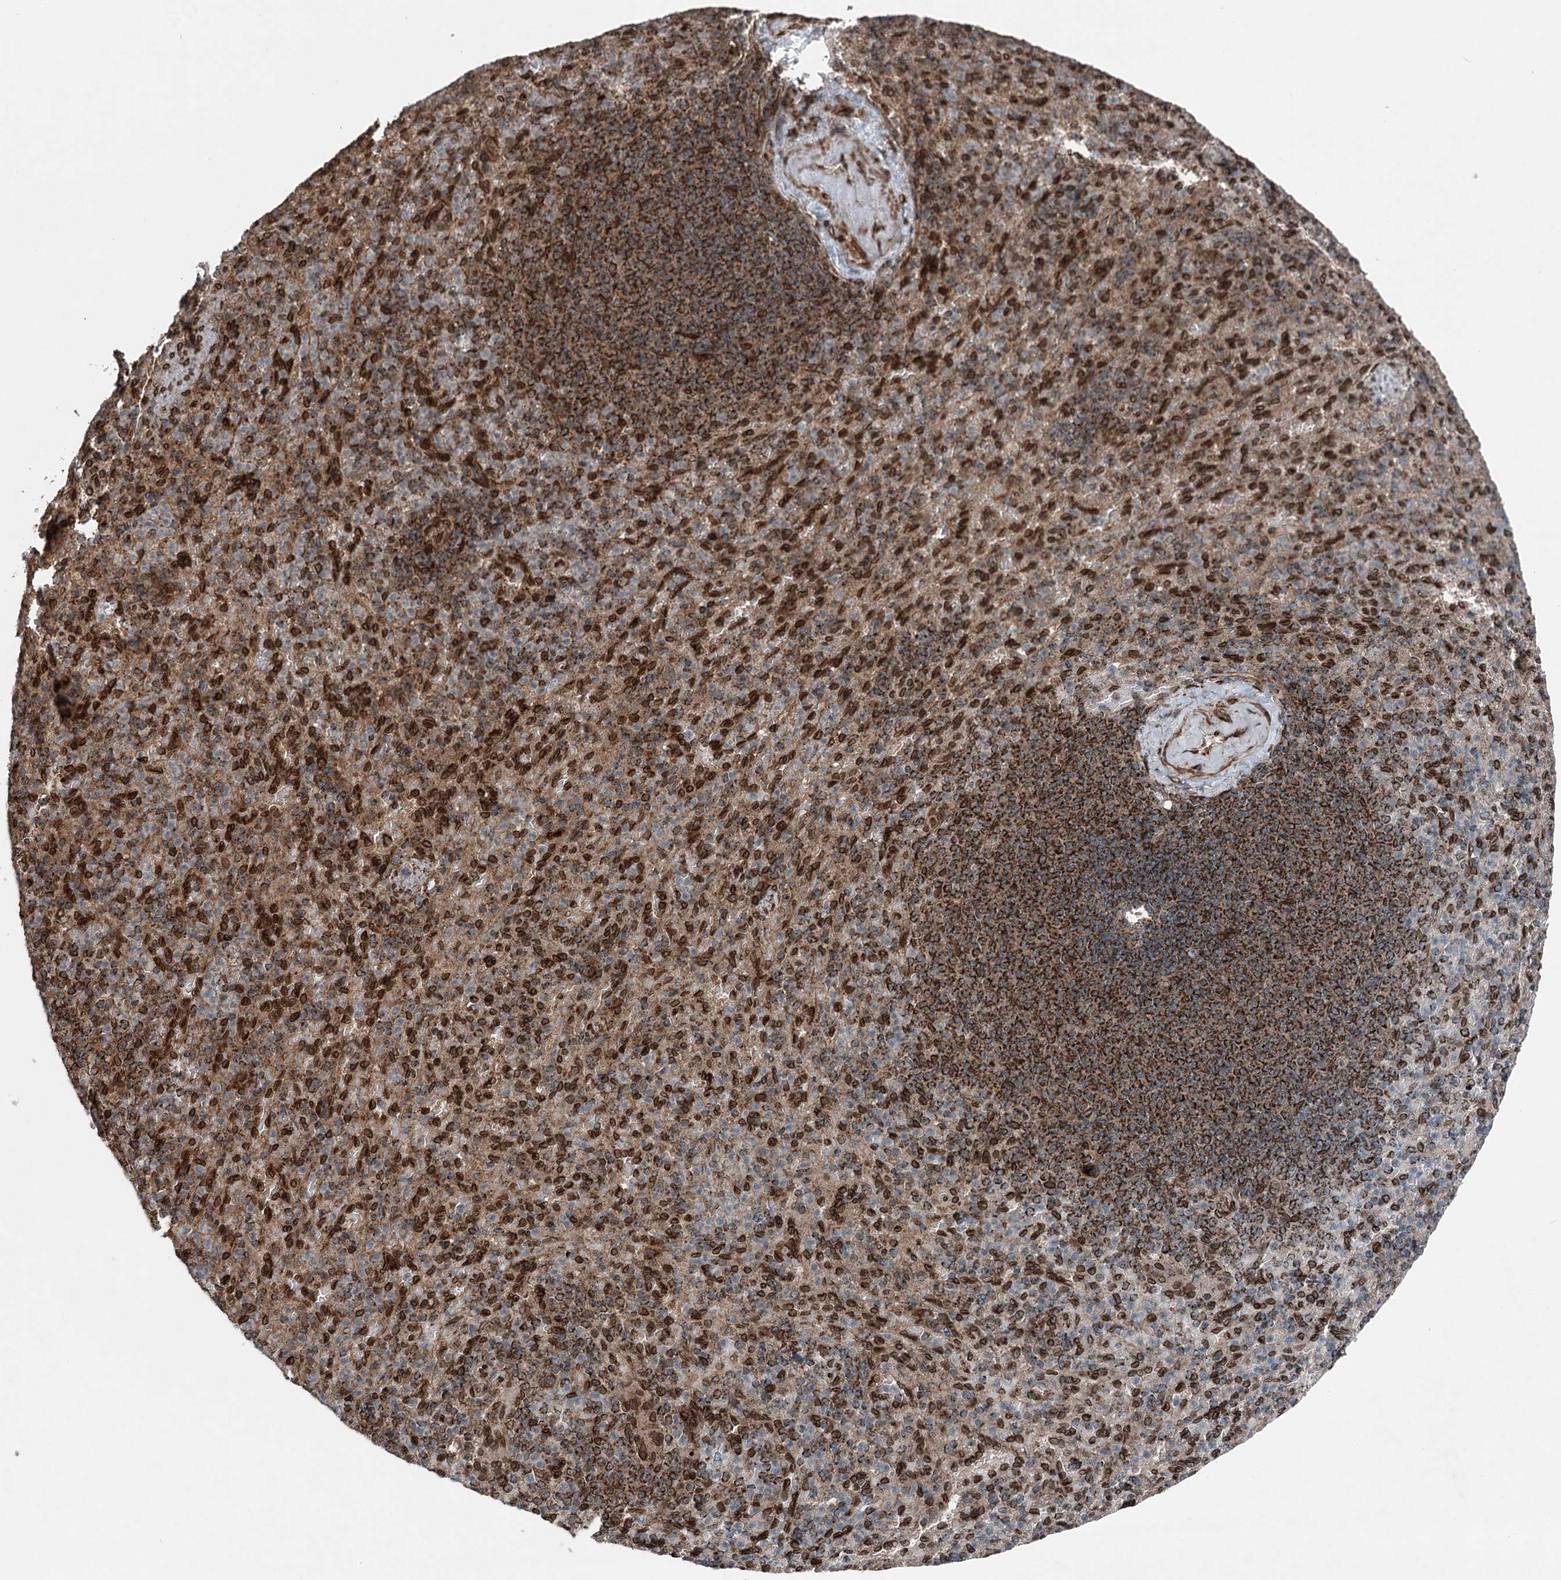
{"staining": {"intensity": "strong", "quantity": "25%-75%", "location": "cytoplasmic/membranous"}, "tissue": "spleen", "cell_type": "Cells in red pulp", "image_type": "normal", "snomed": [{"axis": "morphology", "description": "Normal tissue, NOS"}, {"axis": "topography", "description": "Spleen"}], "caption": "Protein positivity by IHC exhibits strong cytoplasmic/membranous expression in approximately 25%-75% of cells in red pulp in unremarkable spleen. The protein is stained brown, and the nuclei are stained in blue (DAB IHC with brightfield microscopy, high magnification).", "gene": "BCKDHA", "patient": {"sex": "female", "age": 74}}